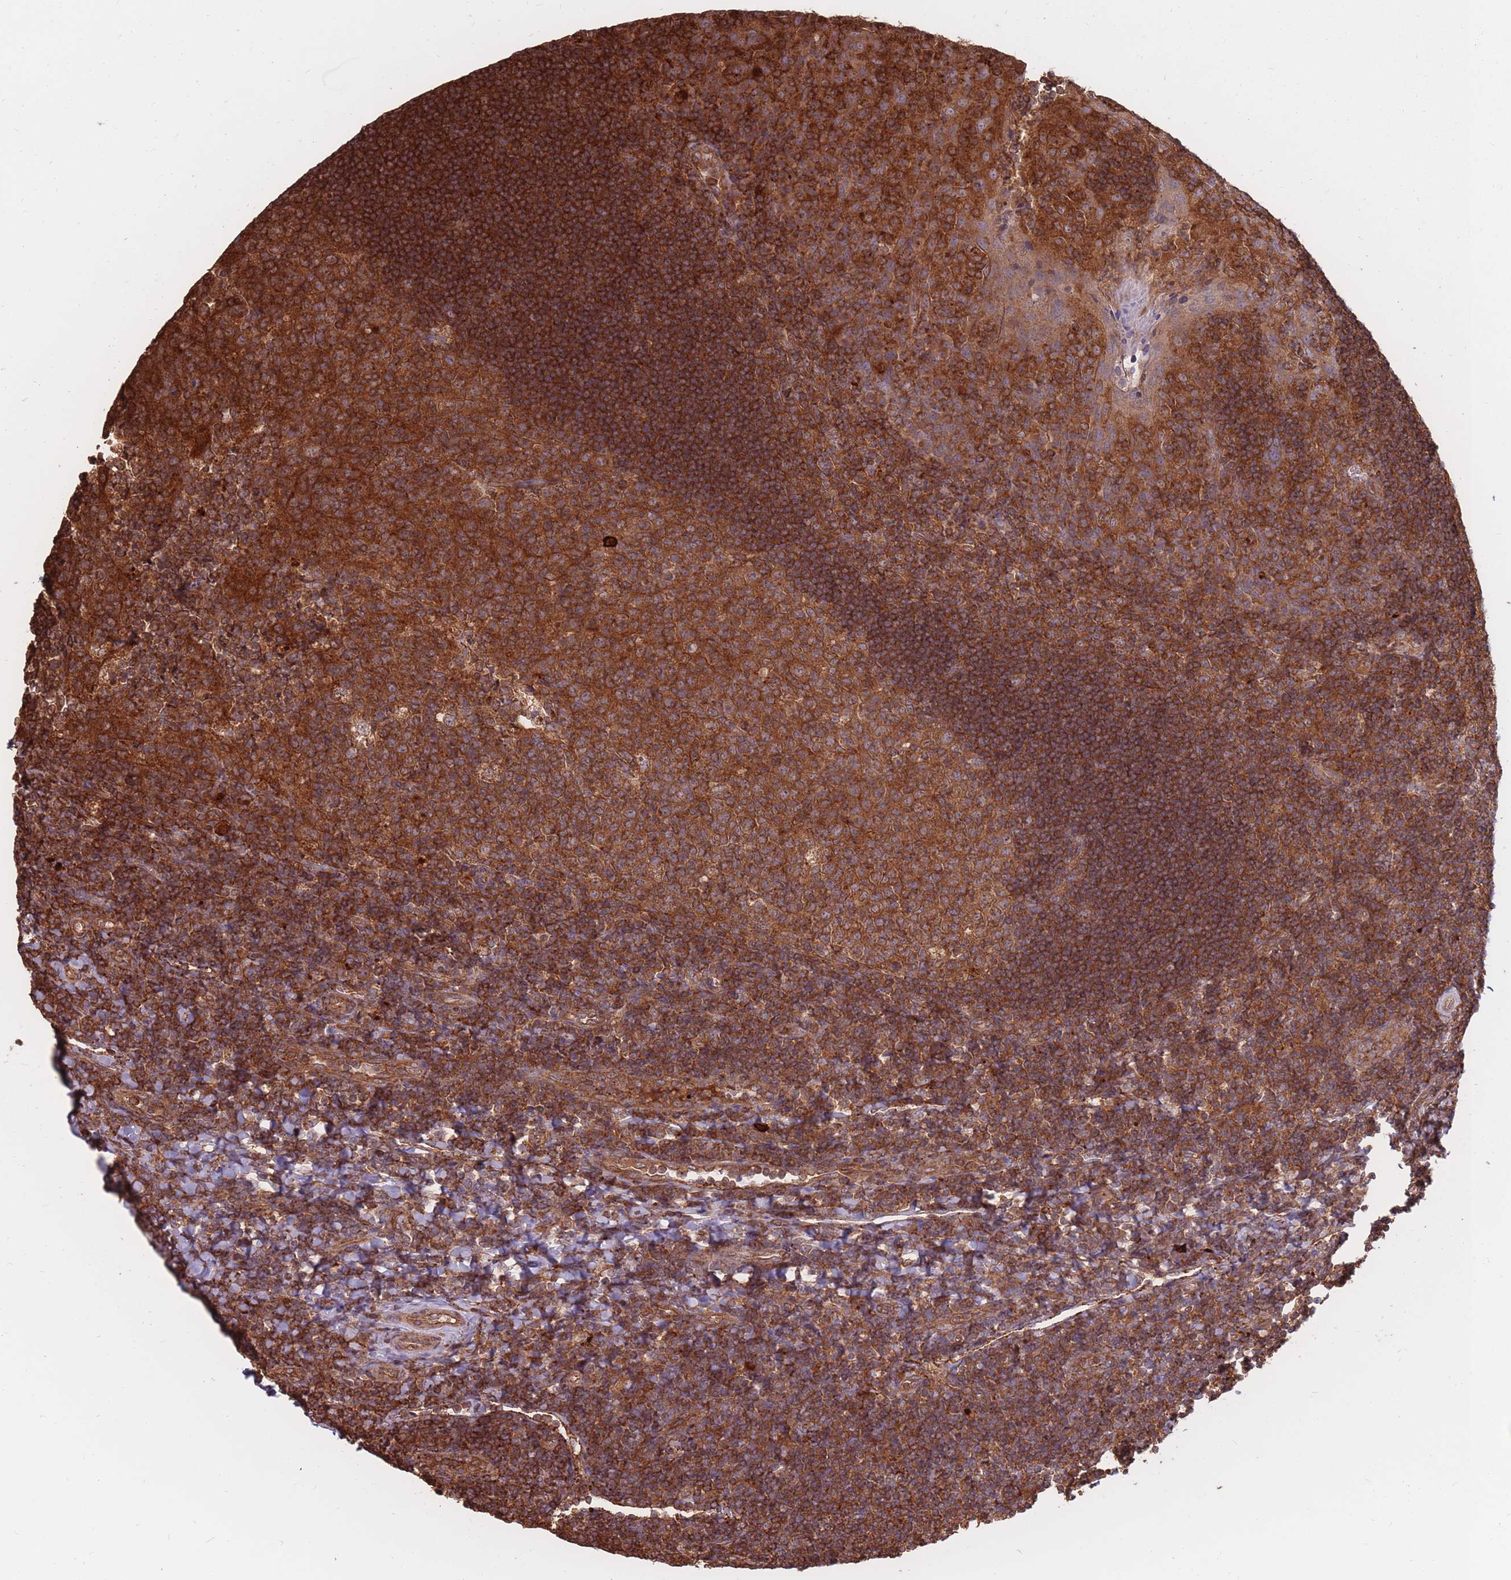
{"staining": {"intensity": "strong", "quantity": ">75%", "location": "cytoplasmic/membranous"}, "tissue": "tonsil", "cell_type": "Germinal center cells", "image_type": "normal", "snomed": [{"axis": "morphology", "description": "Normal tissue, NOS"}, {"axis": "topography", "description": "Tonsil"}], "caption": "A brown stain shows strong cytoplasmic/membranous positivity of a protein in germinal center cells of unremarkable tonsil.", "gene": "RASSF2", "patient": {"sex": "male", "age": 17}}